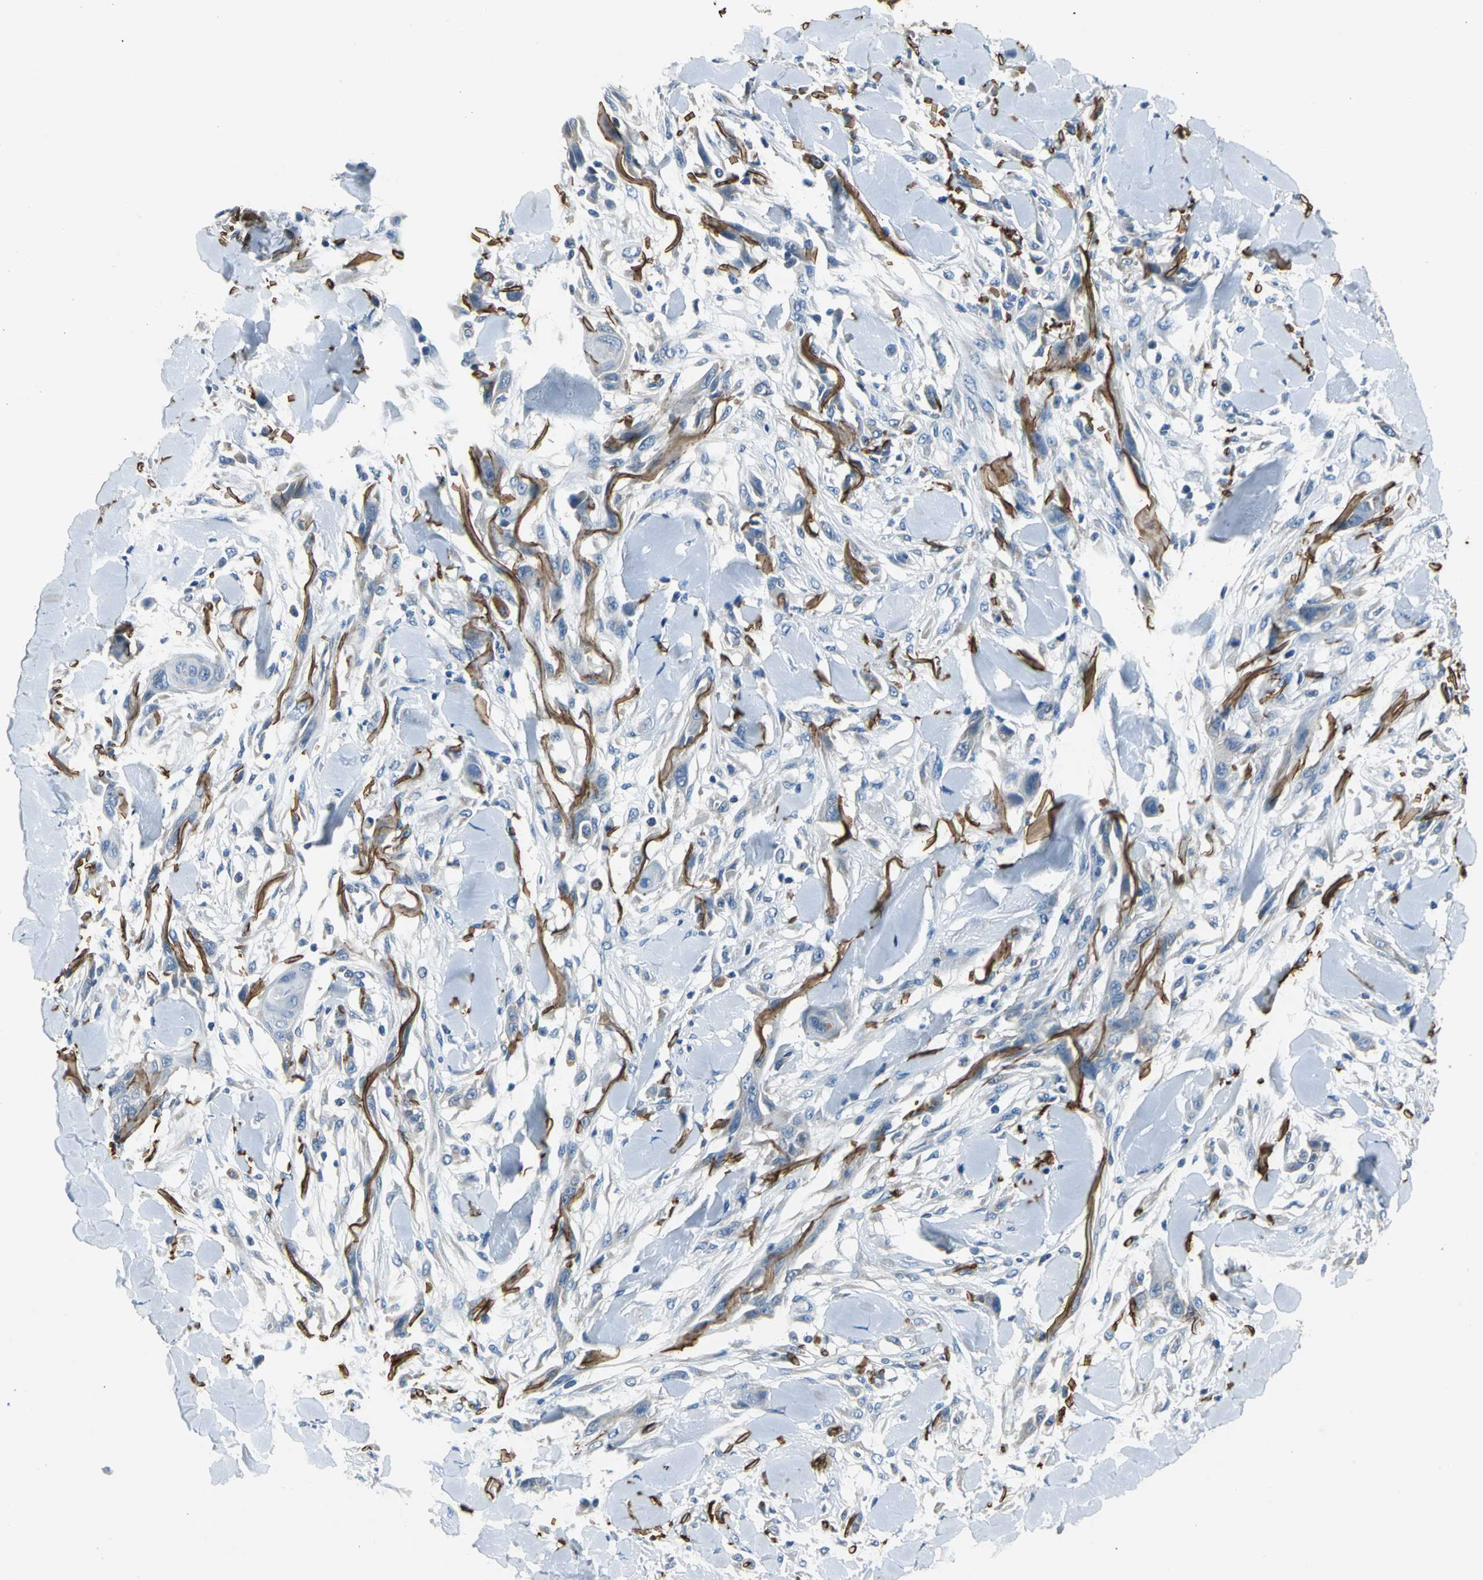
{"staining": {"intensity": "negative", "quantity": "none", "location": "none"}, "tissue": "skin cancer", "cell_type": "Tumor cells", "image_type": "cancer", "snomed": [{"axis": "morphology", "description": "Squamous cell carcinoma, NOS"}, {"axis": "topography", "description": "Skin"}], "caption": "This is a micrograph of immunohistochemistry staining of squamous cell carcinoma (skin), which shows no positivity in tumor cells.", "gene": "SLC16A7", "patient": {"sex": "female", "age": 59}}